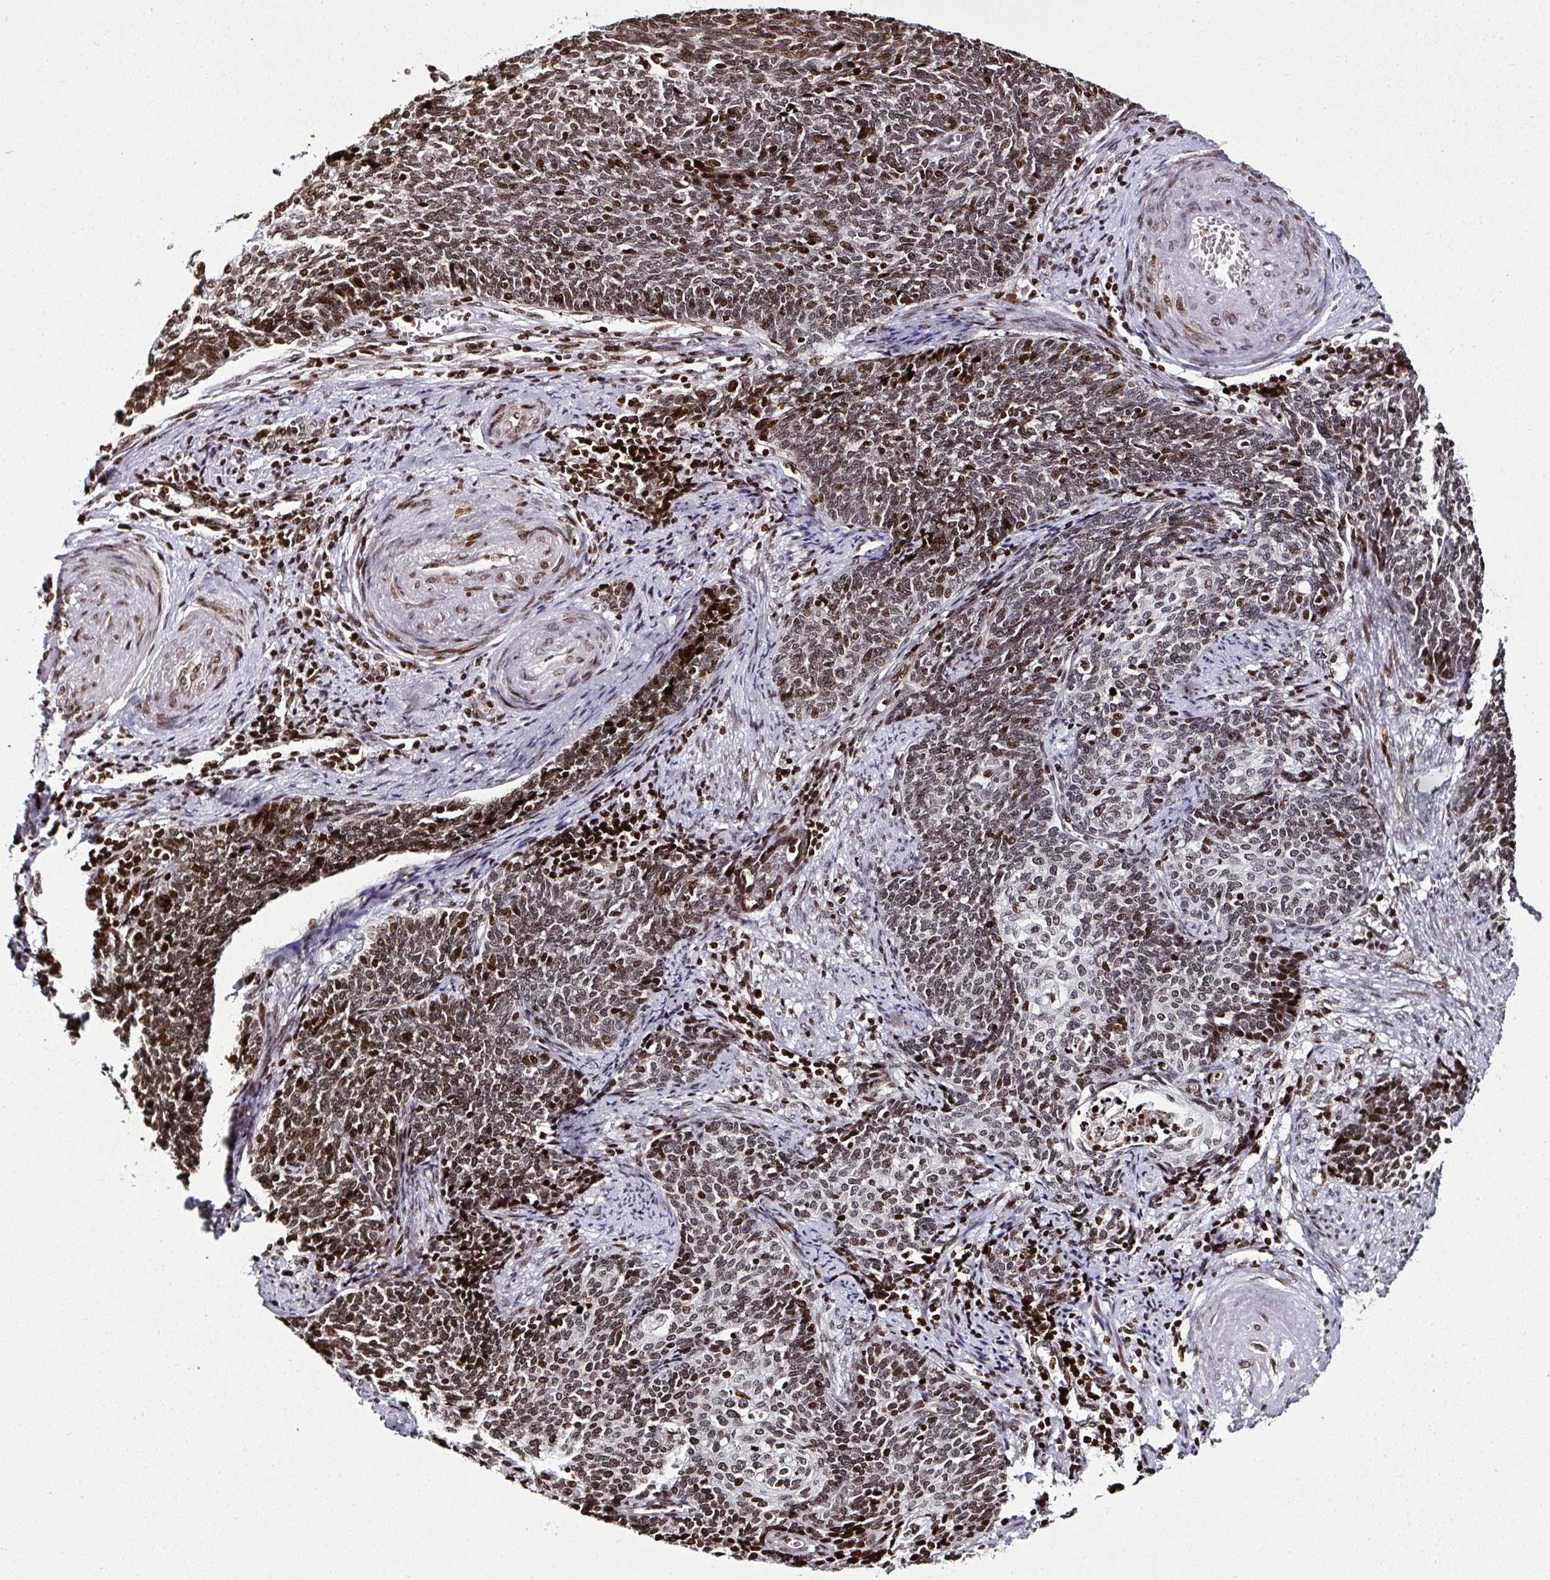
{"staining": {"intensity": "moderate", "quantity": ">75%", "location": "nuclear"}, "tissue": "cervical cancer", "cell_type": "Tumor cells", "image_type": "cancer", "snomed": [{"axis": "morphology", "description": "Squamous cell carcinoma, NOS"}, {"axis": "topography", "description": "Cervix"}], "caption": "Immunohistochemistry (IHC) of cervical cancer displays medium levels of moderate nuclear expression in approximately >75% of tumor cells.", "gene": "RASL11A", "patient": {"sex": "female", "age": 39}}